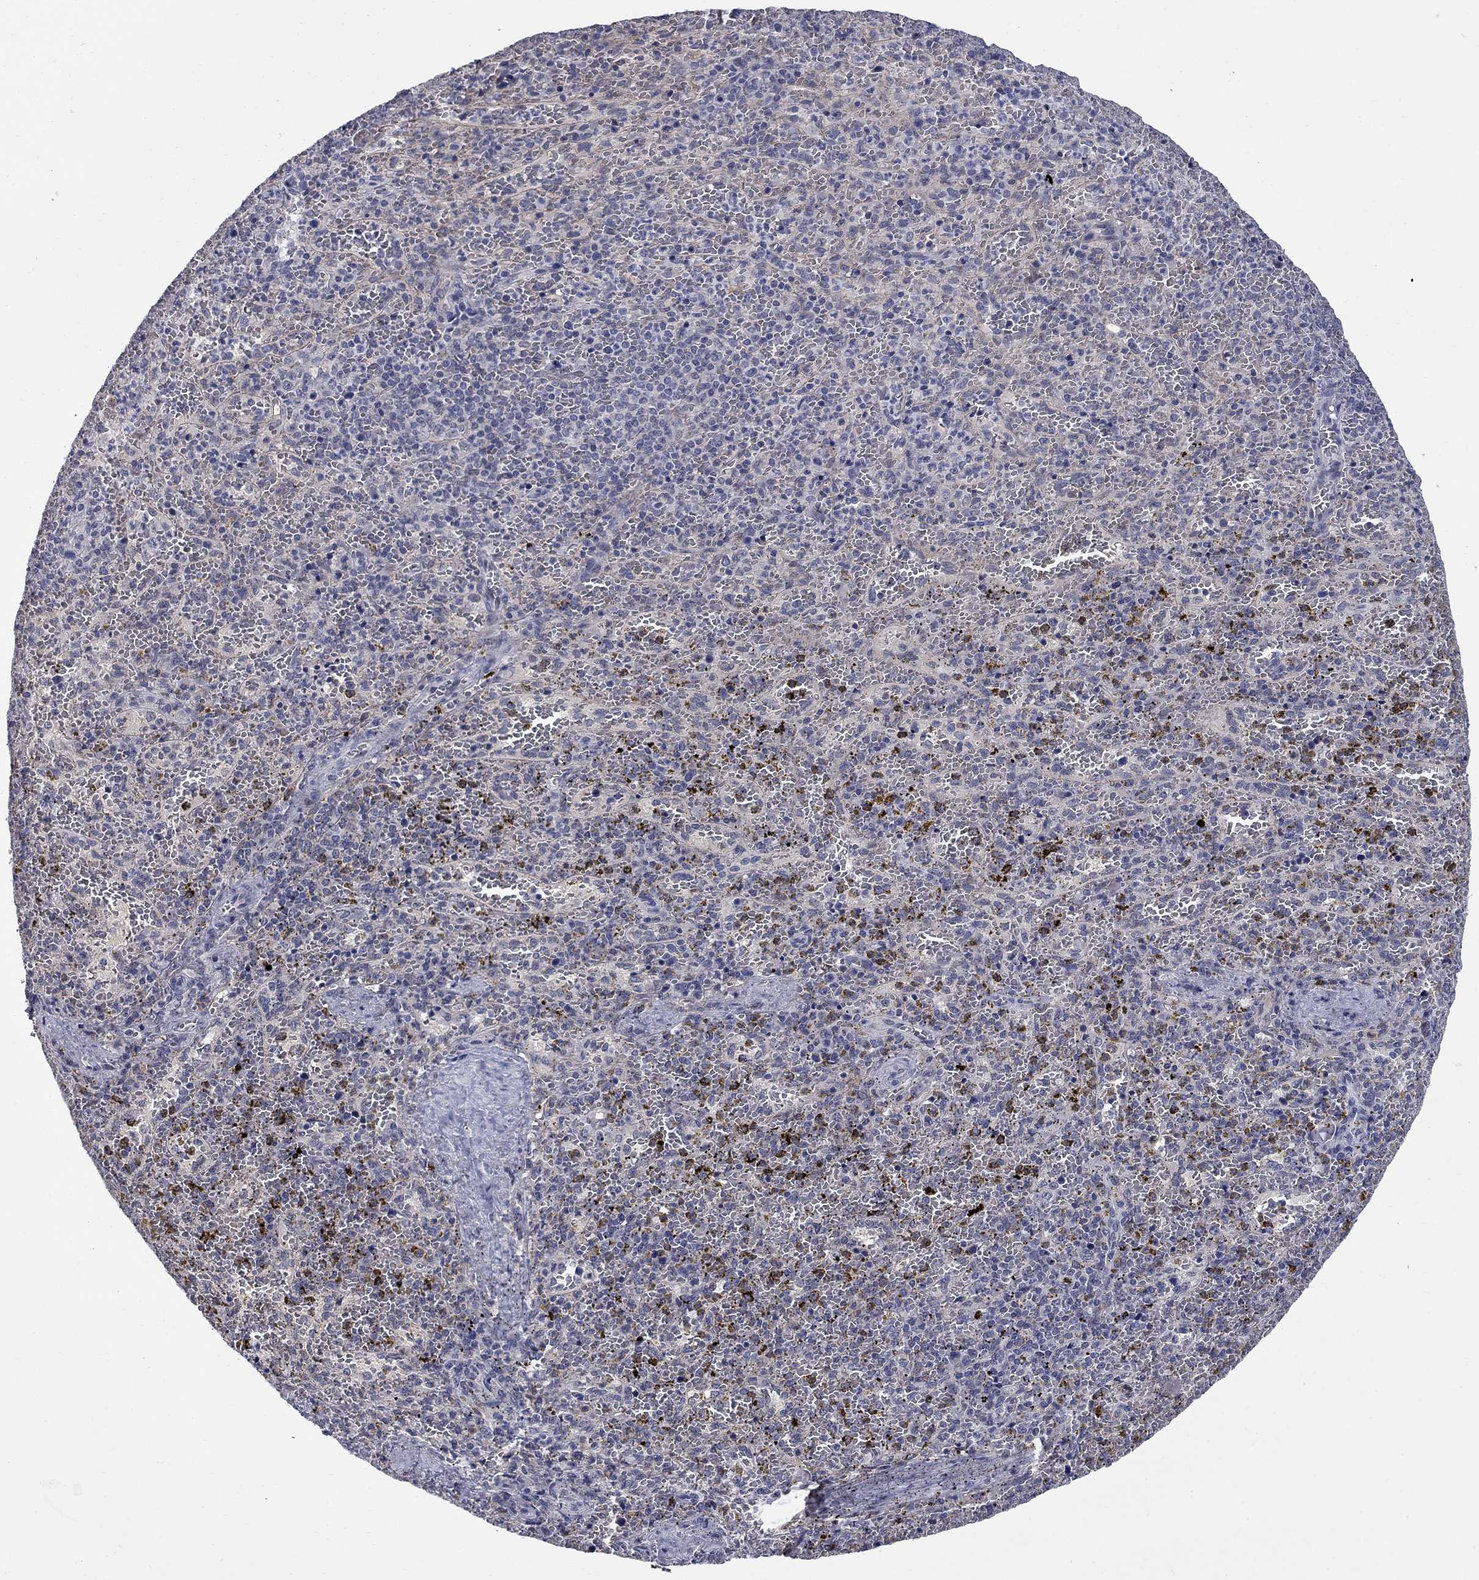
{"staining": {"intensity": "negative", "quantity": "none", "location": "none"}, "tissue": "spleen", "cell_type": "Cells in red pulp", "image_type": "normal", "snomed": [{"axis": "morphology", "description": "Normal tissue, NOS"}, {"axis": "topography", "description": "Spleen"}], "caption": "An image of spleen stained for a protein shows no brown staining in cells in red pulp.", "gene": "HTR4", "patient": {"sex": "female", "age": 50}}